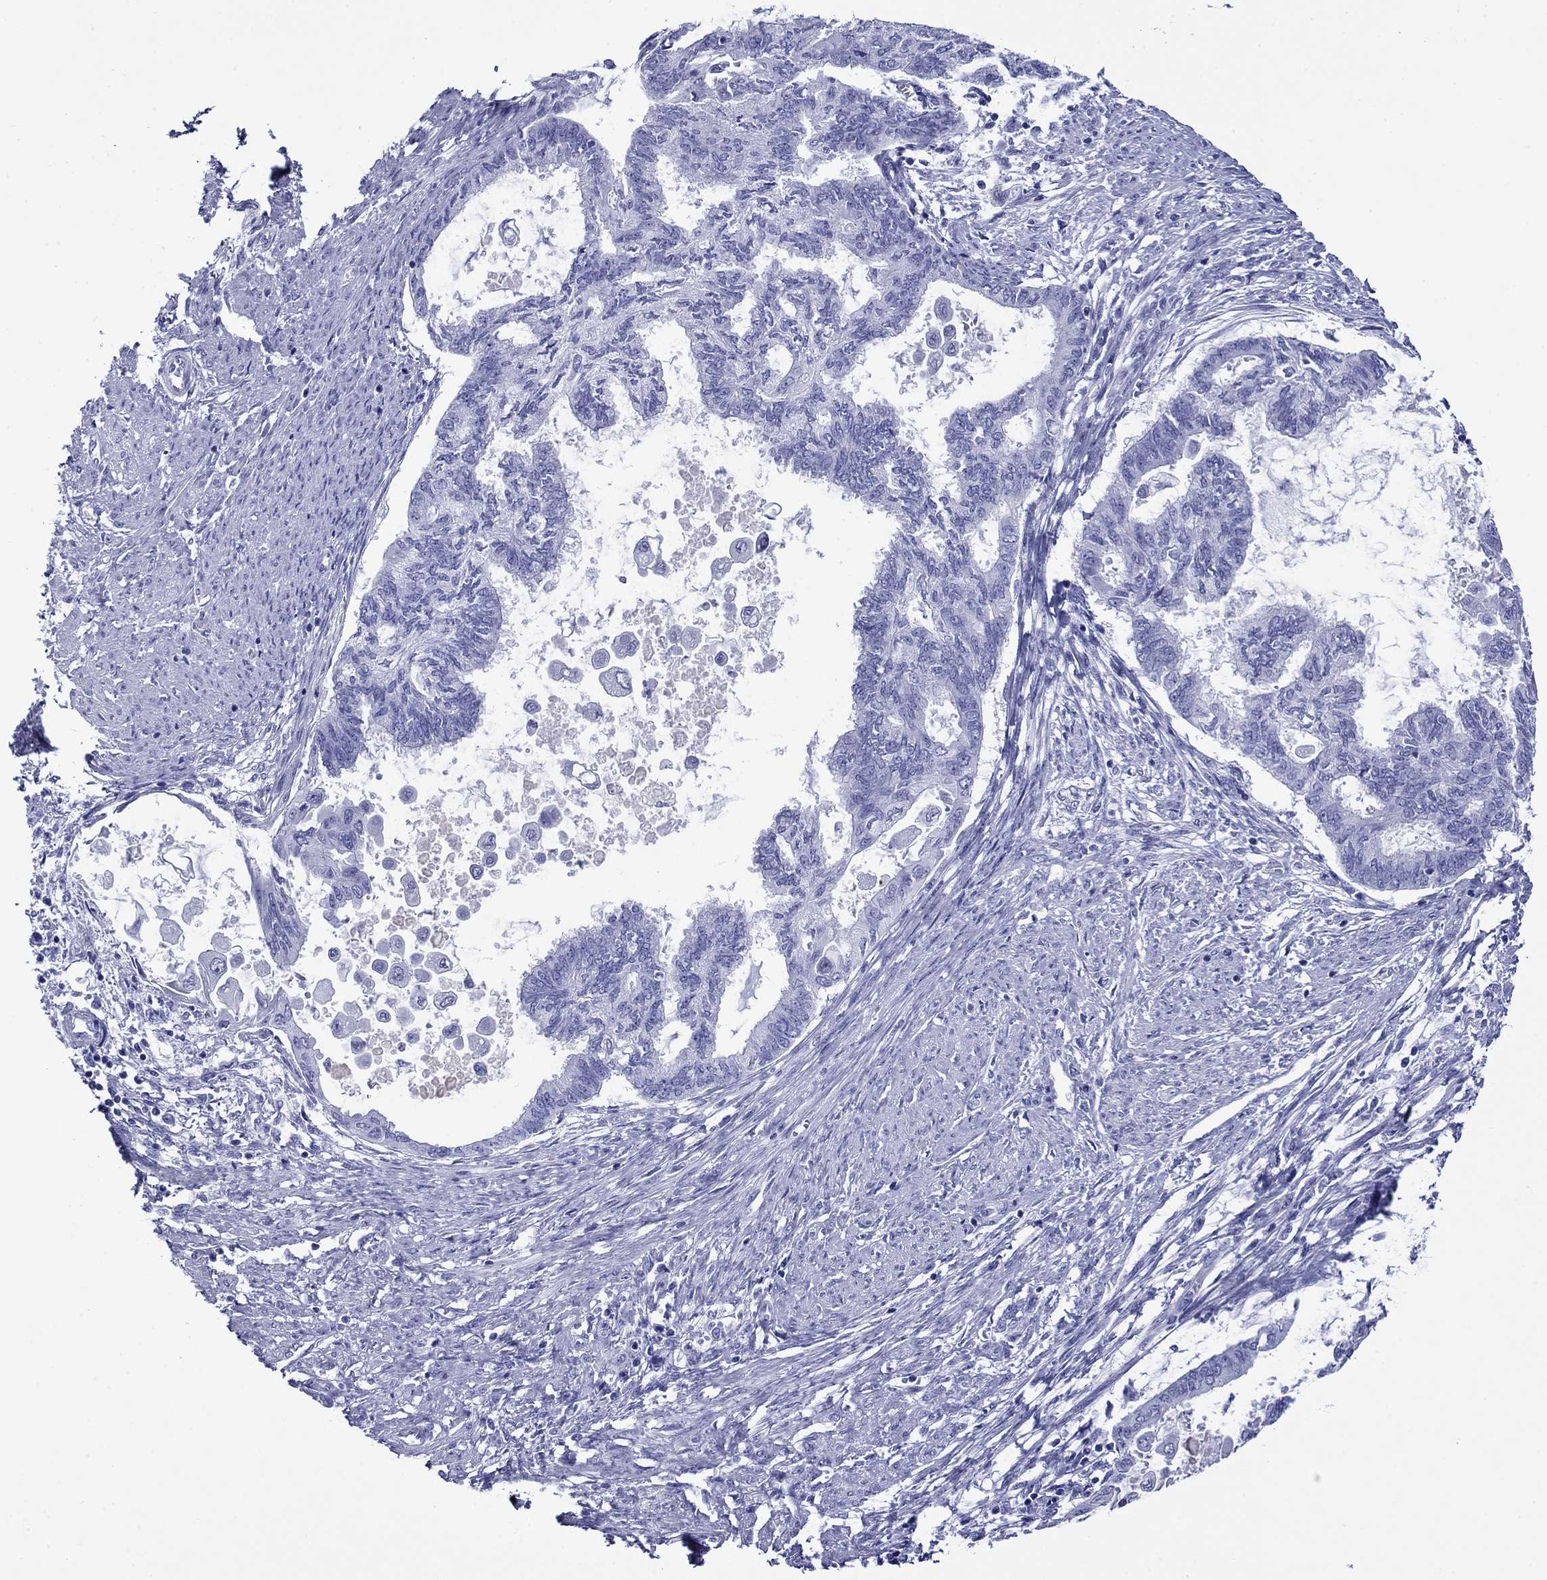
{"staining": {"intensity": "negative", "quantity": "none", "location": "none"}, "tissue": "endometrial cancer", "cell_type": "Tumor cells", "image_type": "cancer", "snomed": [{"axis": "morphology", "description": "Adenocarcinoma, NOS"}, {"axis": "topography", "description": "Endometrium"}], "caption": "This photomicrograph is of endometrial cancer (adenocarcinoma) stained with IHC to label a protein in brown with the nuclei are counter-stained blue. There is no positivity in tumor cells.", "gene": "ROM1", "patient": {"sex": "female", "age": 86}}